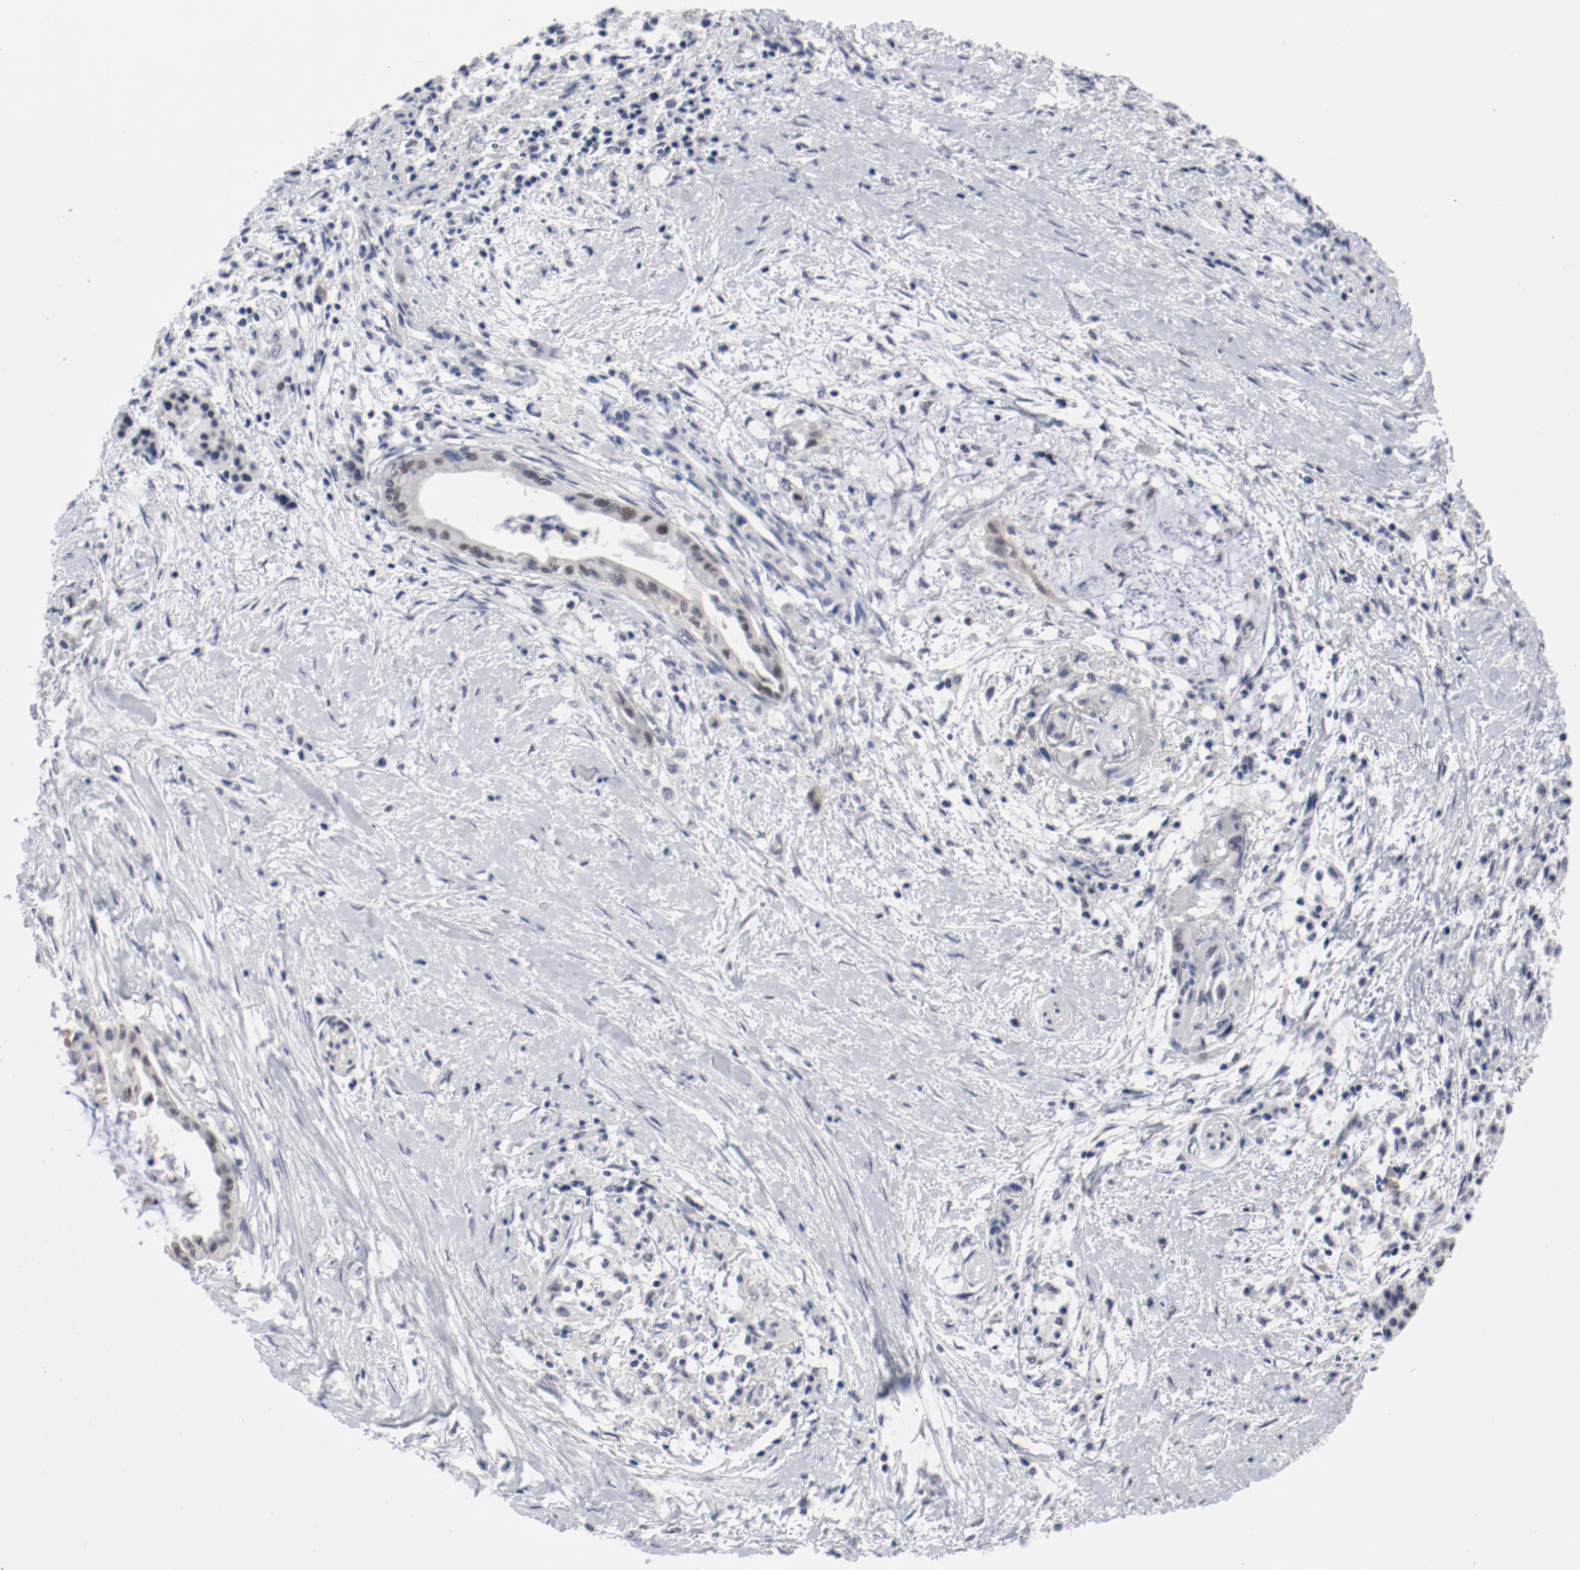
{"staining": {"intensity": "weak", "quantity": "<25%", "location": "nuclear"}, "tissue": "pancreatic cancer", "cell_type": "Tumor cells", "image_type": "cancer", "snomed": [{"axis": "morphology", "description": "Adenocarcinoma, NOS"}, {"axis": "topography", "description": "Pancreas"}], "caption": "Protein analysis of adenocarcinoma (pancreatic) displays no significant positivity in tumor cells.", "gene": "ANKLE2", "patient": {"sex": "female", "age": 64}}